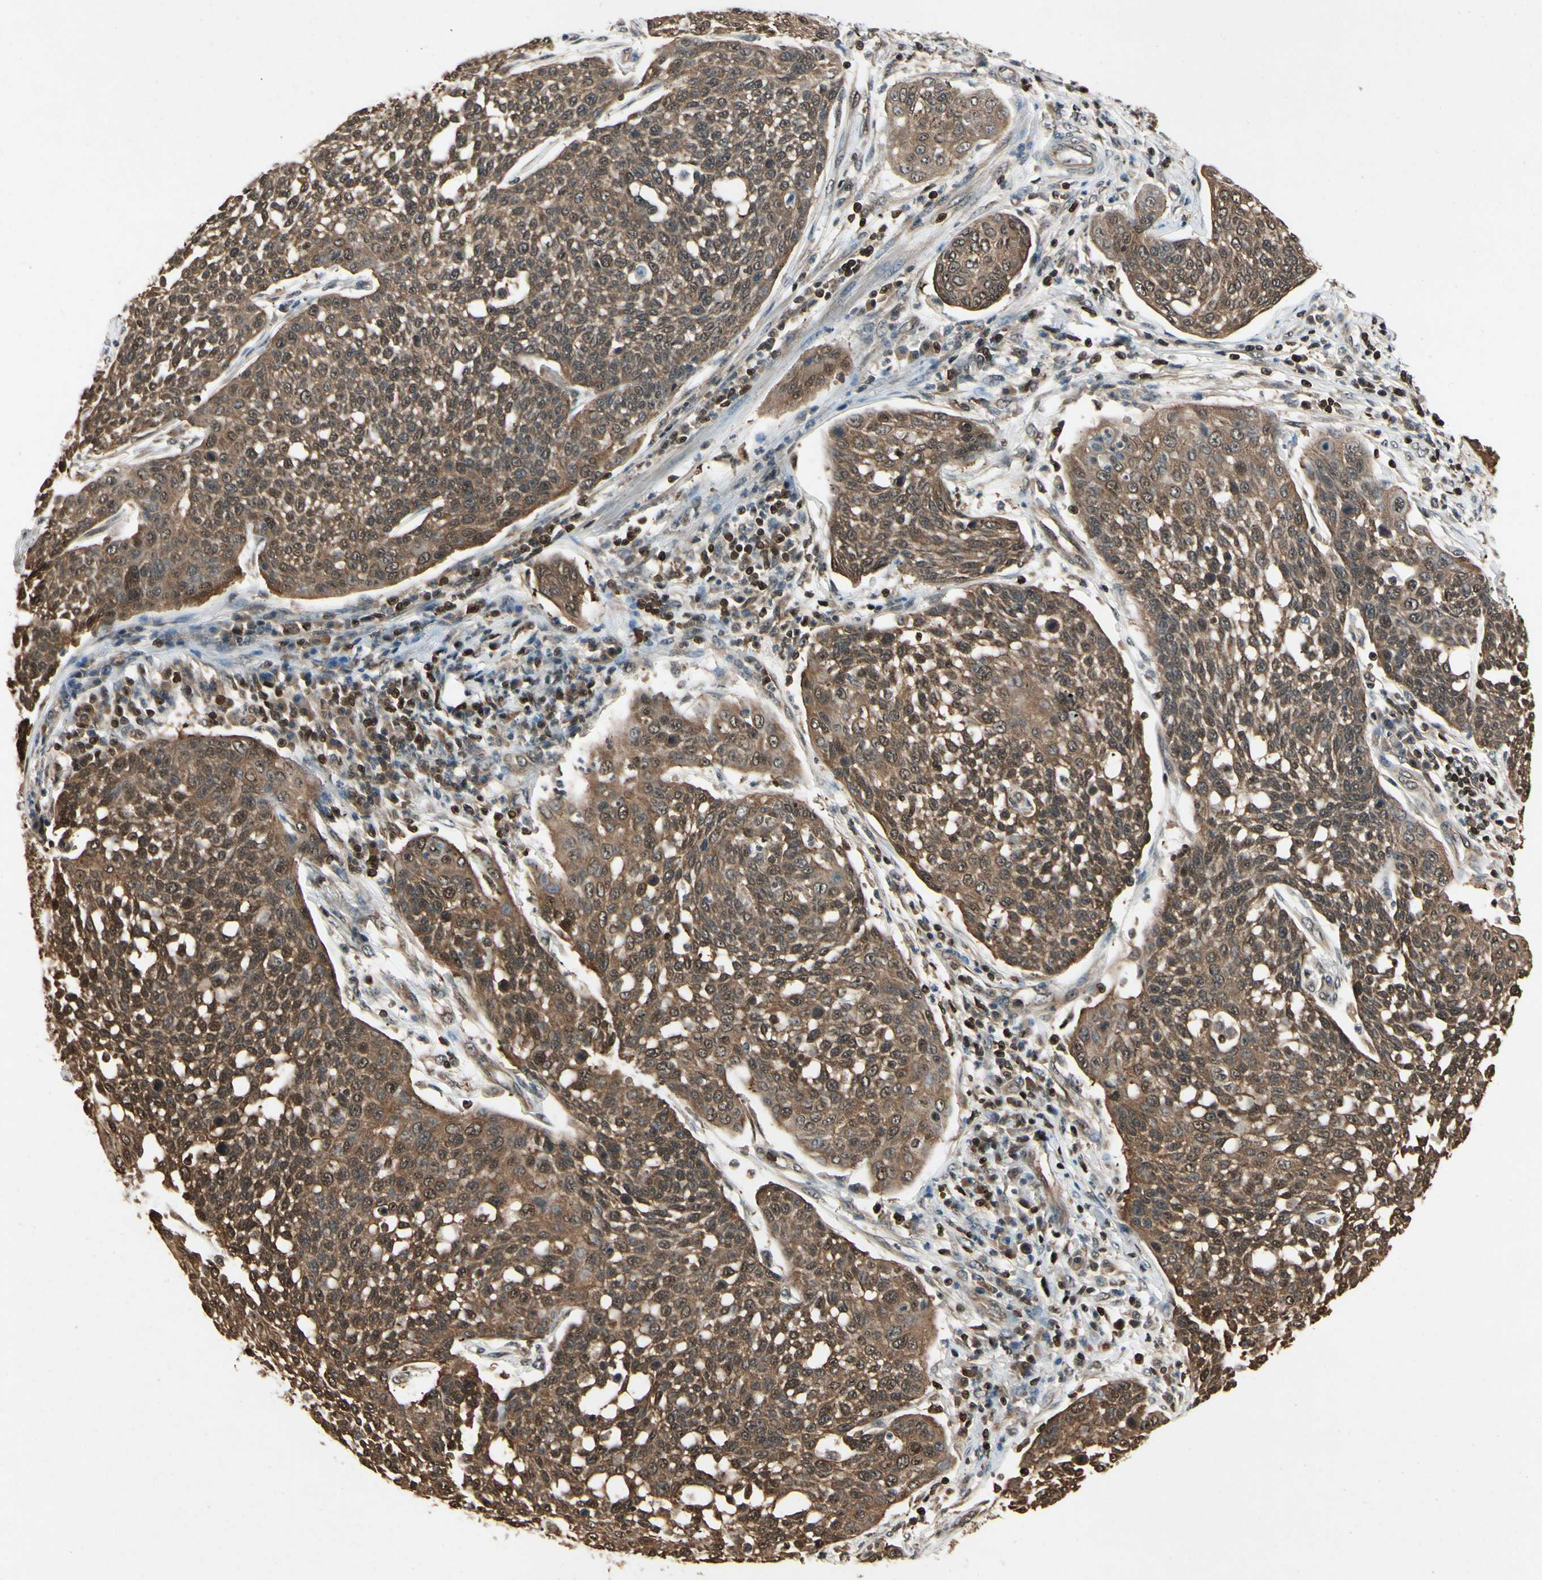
{"staining": {"intensity": "moderate", "quantity": ">75%", "location": "cytoplasmic/membranous,nuclear"}, "tissue": "cervical cancer", "cell_type": "Tumor cells", "image_type": "cancer", "snomed": [{"axis": "morphology", "description": "Squamous cell carcinoma, NOS"}, {"axis": "topography", "description": "Cervix"}], "caption": "Cervical squamous cell carcinoma tissue shows moderate cytoplasmic/membranous and nuclear expression in about >75% of tumor cells", "gene": "YWHAQ", "patient": {"sex": "female", "age": 34}}